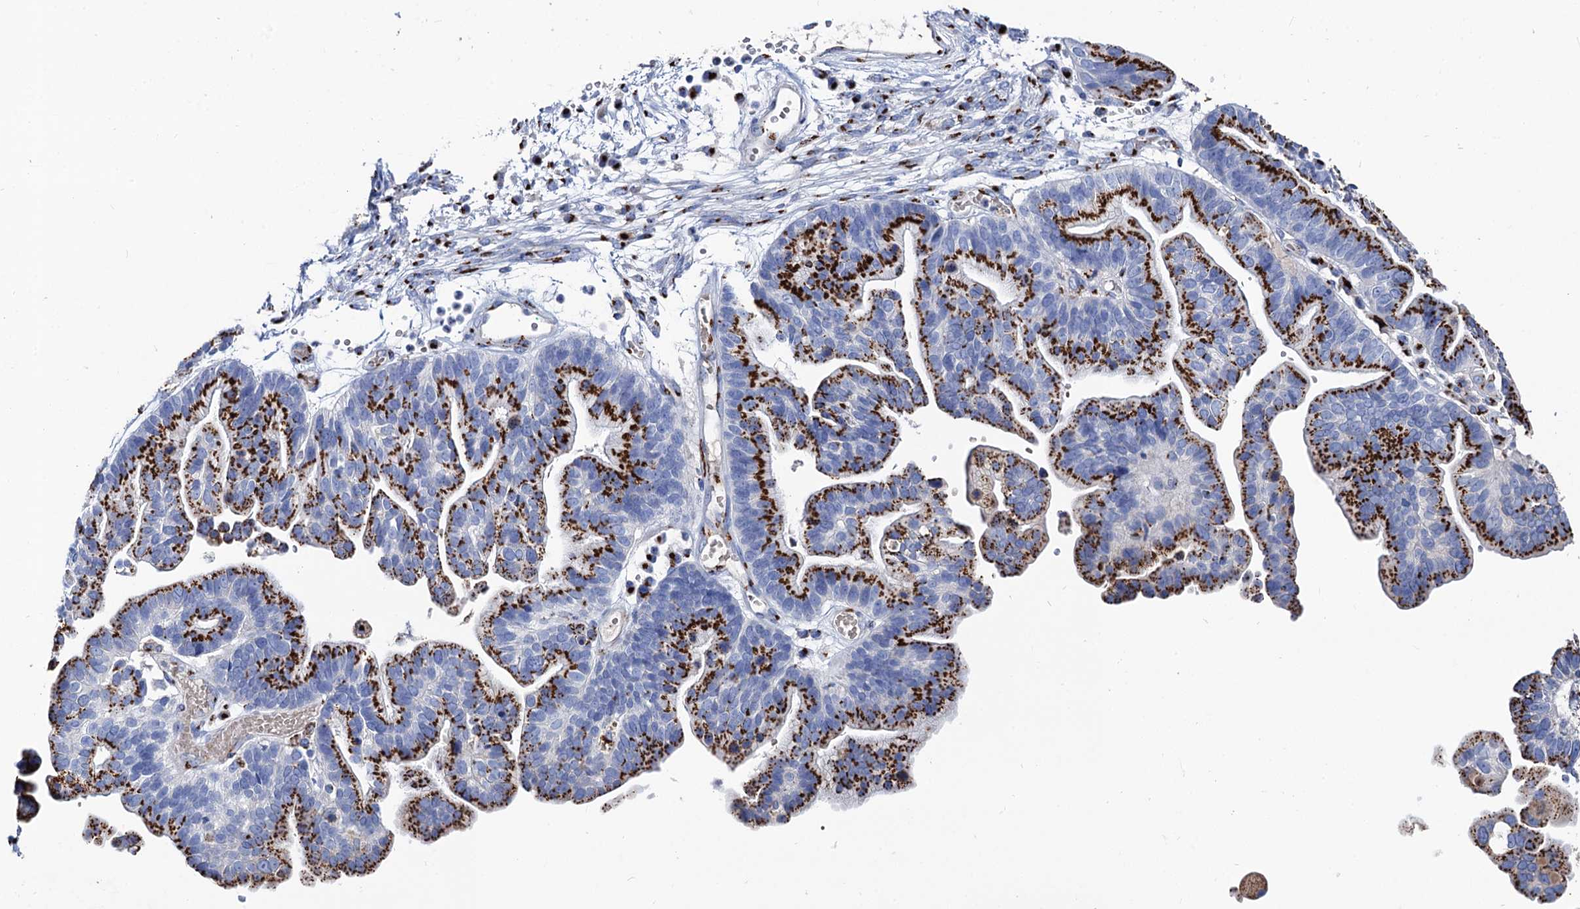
{"staining": {"intensity": "strong", "quantity": ">75%", "location": "cytoplasmic/membranous"}, "tissue": "ovarian cancer", "cell_type": "Tumor cells", "image_type": "cancer", "snomed": [{"axis": "morphology", "description": "Cystadenocarcinoma, serous, NOS"}, {"axis": "topography", "description": "Ovary"}], "caption": "A brown stain highlights strong cytoplasmic/membranous positivity of a protein in human ovarian cancer (serous cystadenocarcinoma) tumor cells.", "gene": "TM9SF3", "patient": {"sex": "female", "age": 56}}